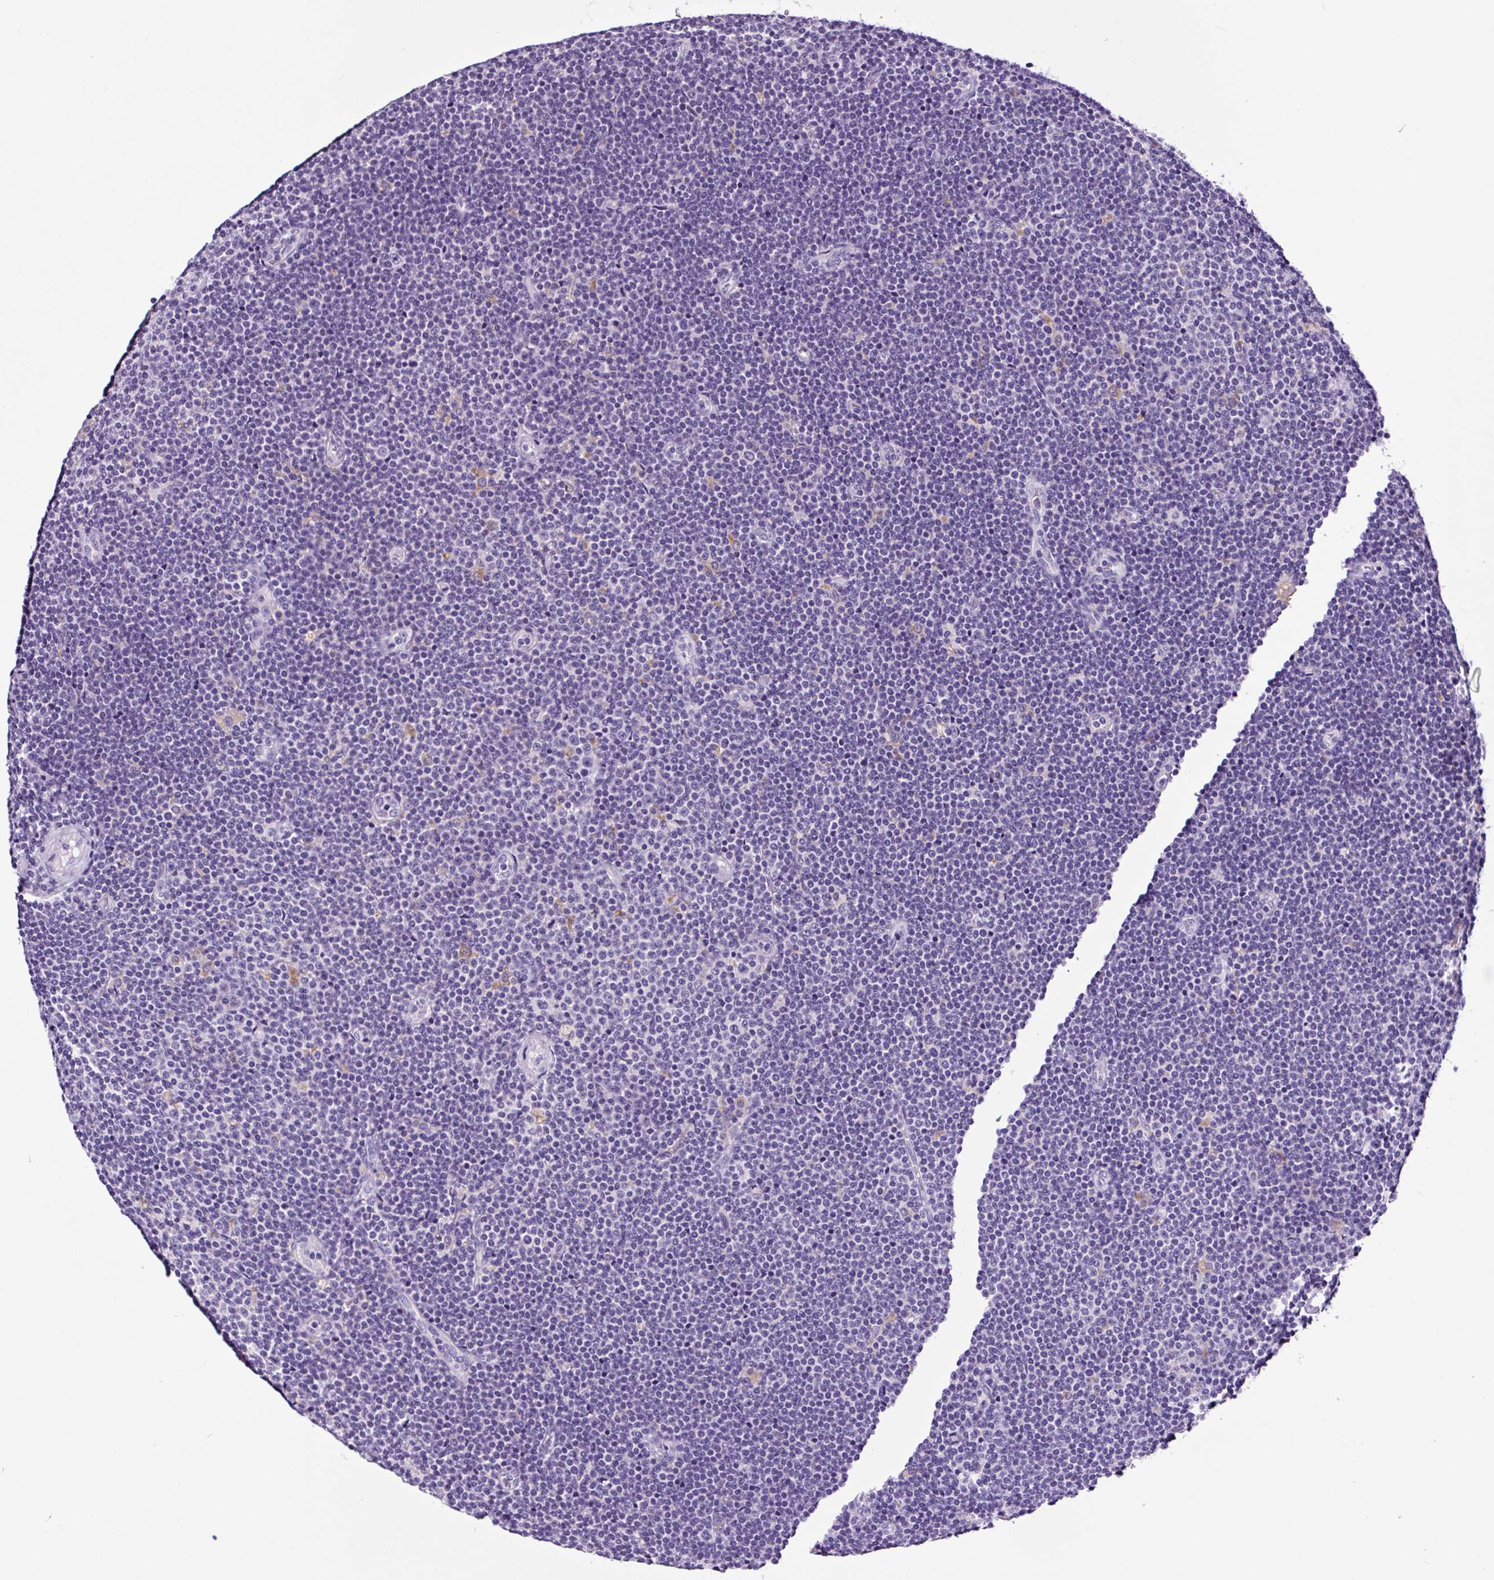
{"staining": {"intensity": "negative", "quantity": "none", "location": "none"}, "tissue": "lymphoma", "cell_type": "Tumor cells", "image_type": "cancer", "snomed": [{"axis": "morphology", "description": "Malignant lymphoma, non-Hodgkin's type, Low grade"}, {"axis": "topography", "description": "Lymph node"}], "caption": "IHC photomicrograph of lymphoma stained for a protein (brown), which exhibits no staining in tumor cells.", "gene": "FBXL7", "patient": {"sex": "male", "age": 48}}